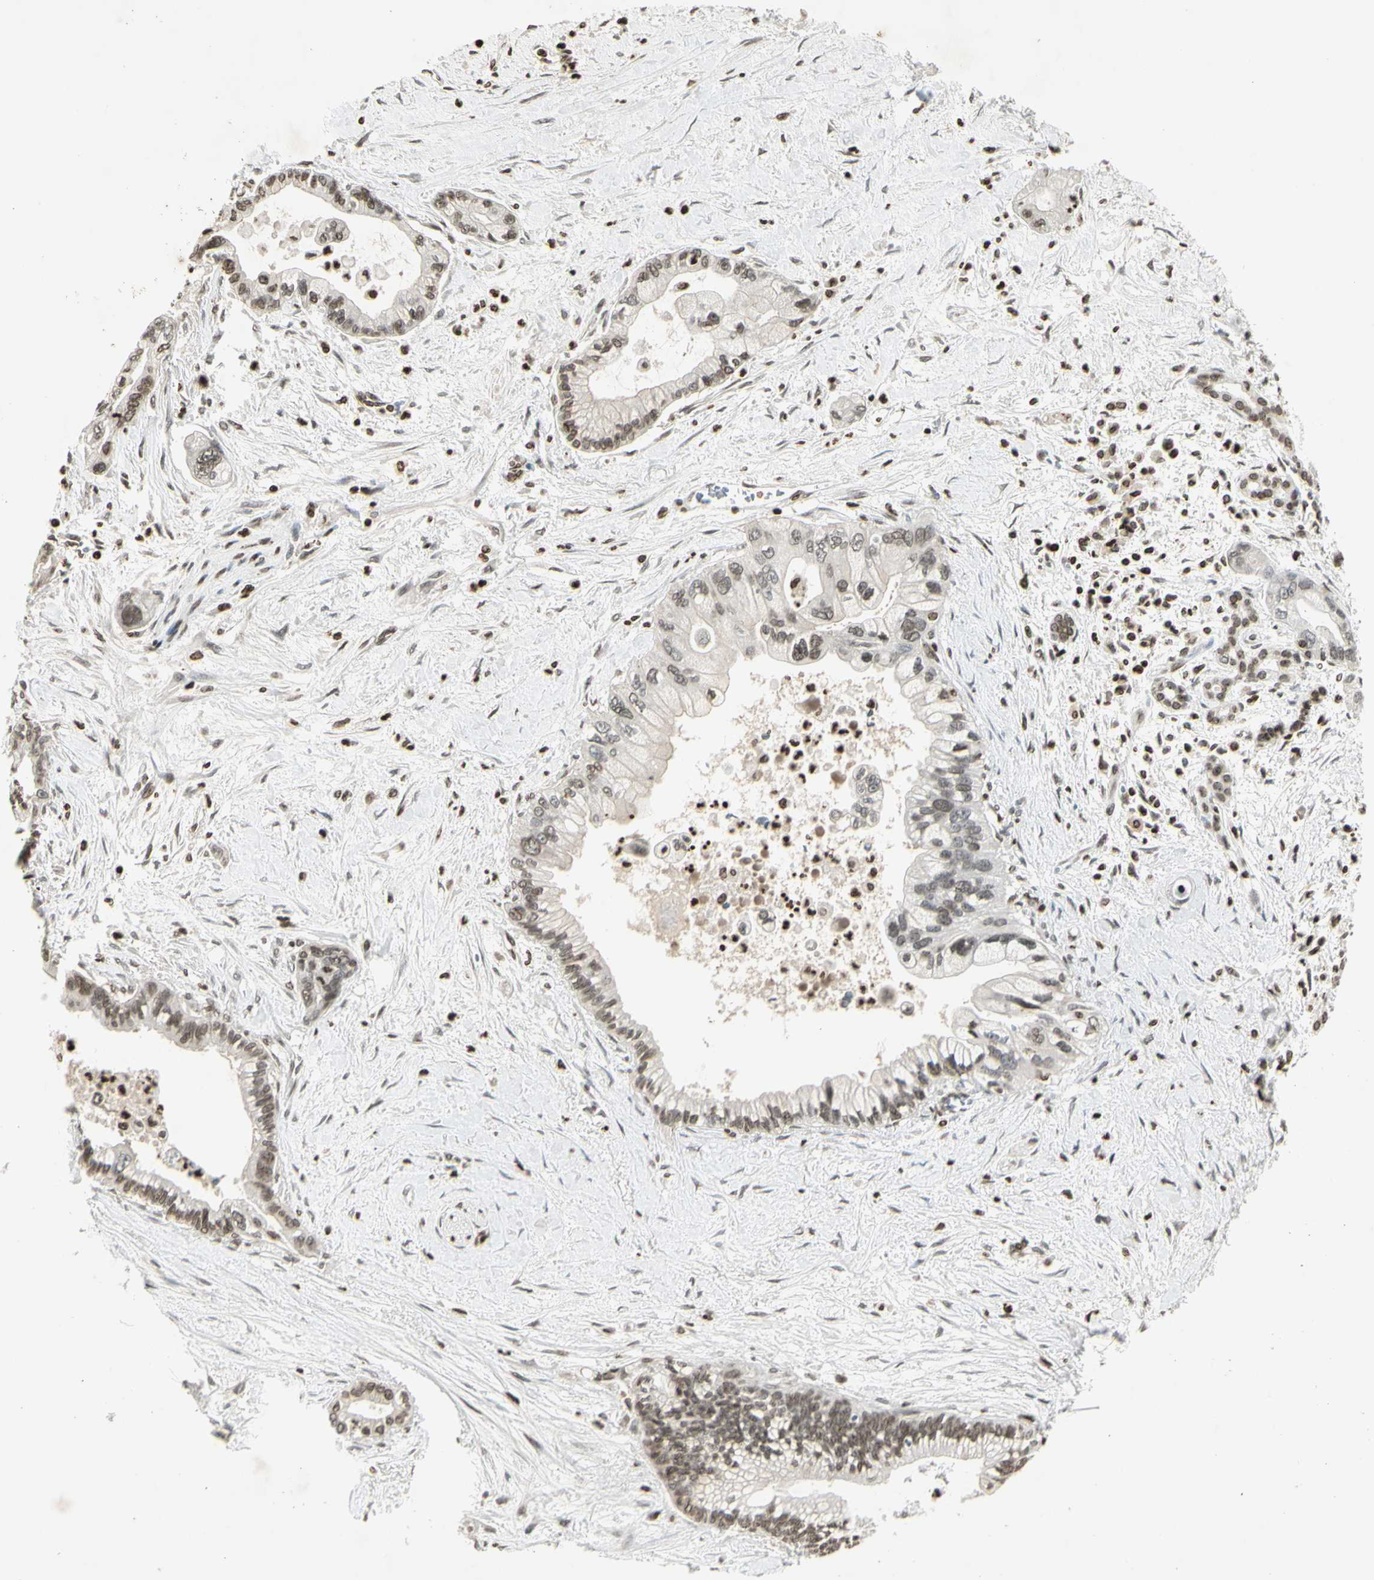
{"staining": {"intensity": "moderate", "quantity": "25%-75%", "location": "nuclear"}, "tissue": "pancreatic cancer", "cell_type": "Tumor cells", "image_type": "cancer", "snomed": [{"axis": "morphology", "description": "Adenocarcinoma, NOS"}, {"axis": "topography", "description": "Pancreas"}], "caption": "Tumor cells show medium levels of moderate nuclear staining in about 25%-75% of cells in pancreatic adenocarcinoma.", "gene": "RORA", "patient": {"sex": "male", "age": 70}}